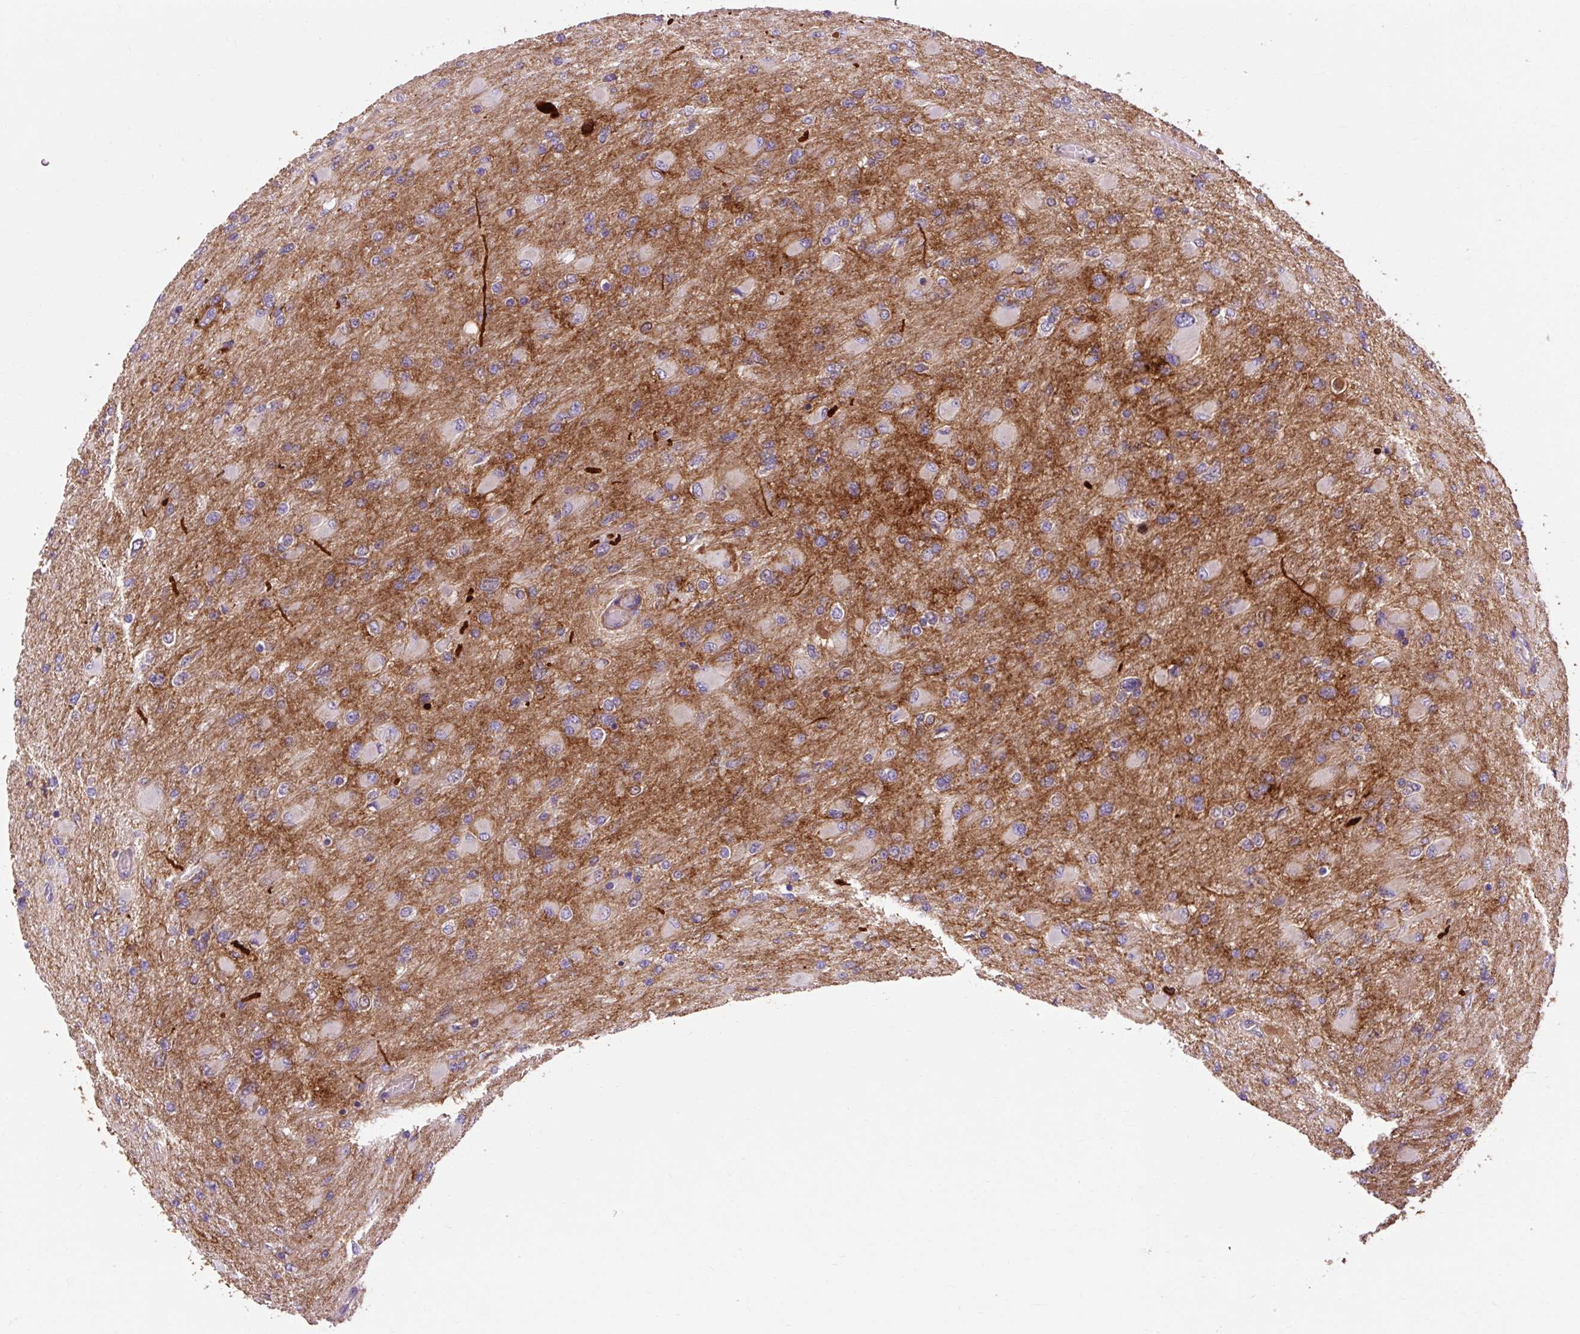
{"staining": {"intensity": "negative", "quantity": "none", "location": "none"}, "tissue": "glioma", "cell_type": "Tumor cells", "image_type": "cancer", "snomed": [{"axis": "morphology", "description": "Glioma, malignant, High grade"}, {"axis": "topography", "description": "Cerebral cortex"}], "caption": "Malignant glioma (high-grade) stained for a protein using IHC exhibits no staining tumor cells.", "gene": "OOEP", "patient": {"sex": "female", "age": 36}}